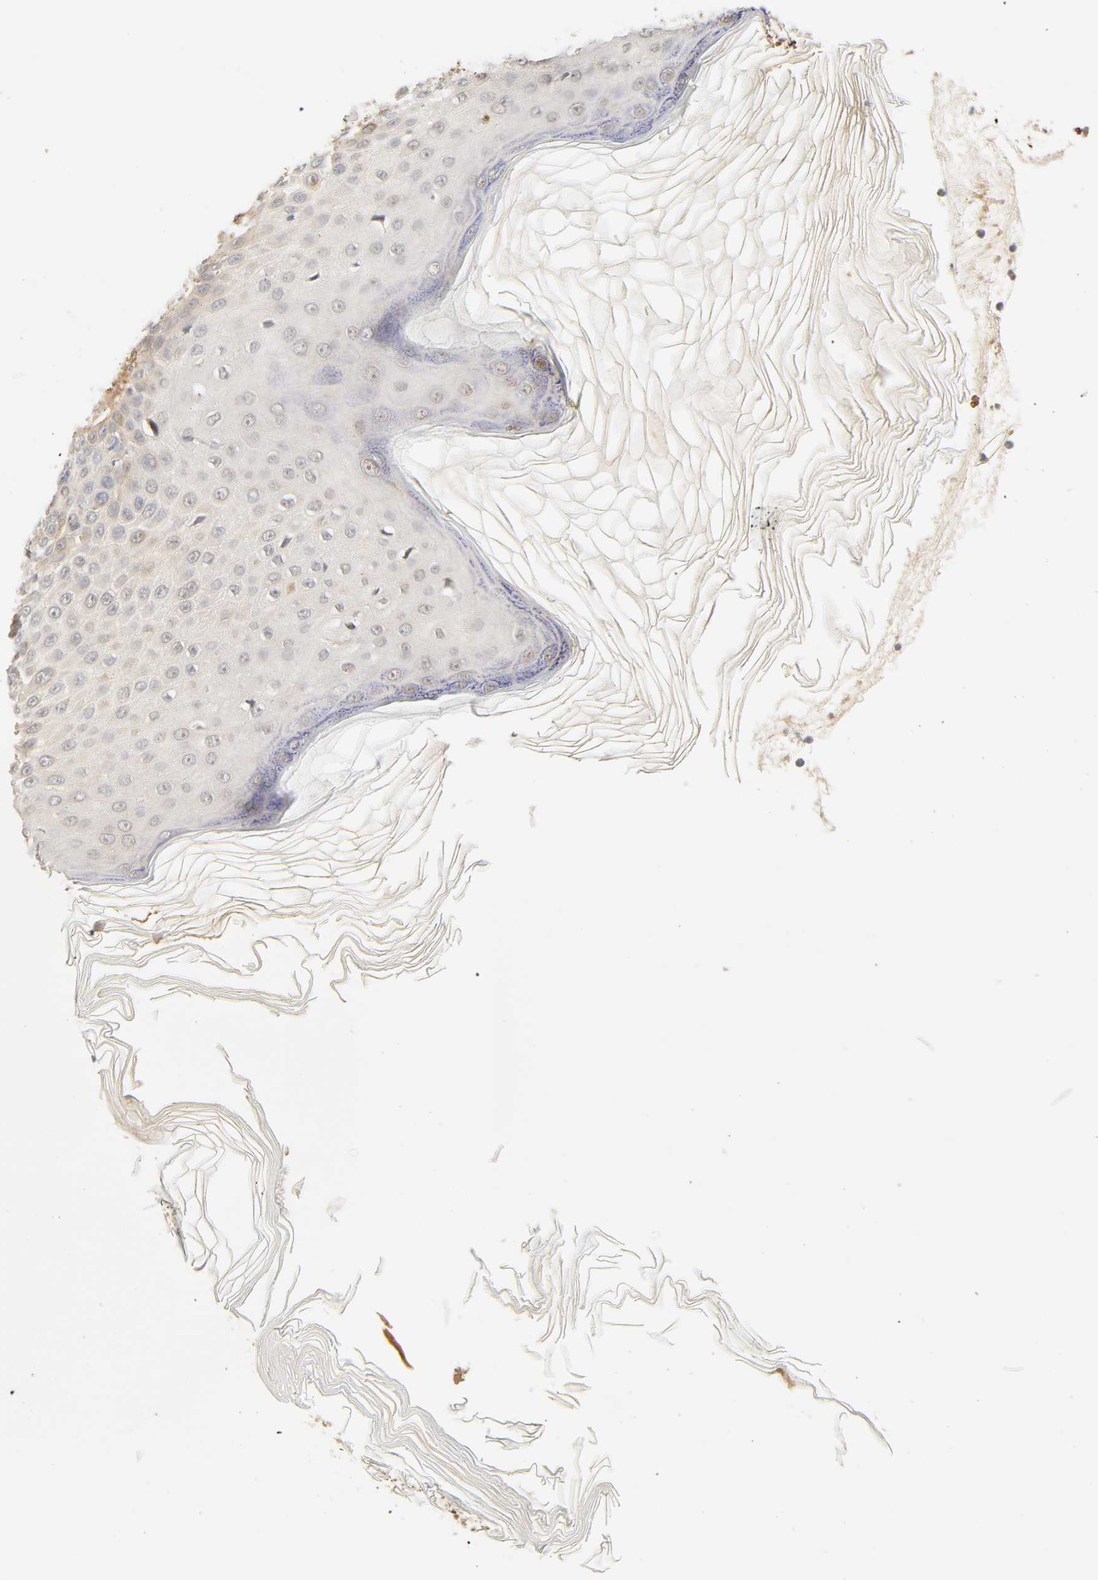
{"staining": {"intensity": "weak", "quantity": "<25%", "location": "cytoplasmic/membranous"}, "tissue": "skin cancer", "cell_type": "Tumor cells", "image_type": "cancer", "snomed": [{"axis": "morphology", "description": "Squamous cell carcinoma, NOS"}, {"axis": "topography", "description": "Skin"}], "caption": "Tumor cells are negative for protein expression in human skin squamous cell carcinoma.", "gene": "CACNA1G", "patient": {"sex": "female", "age": 78}}